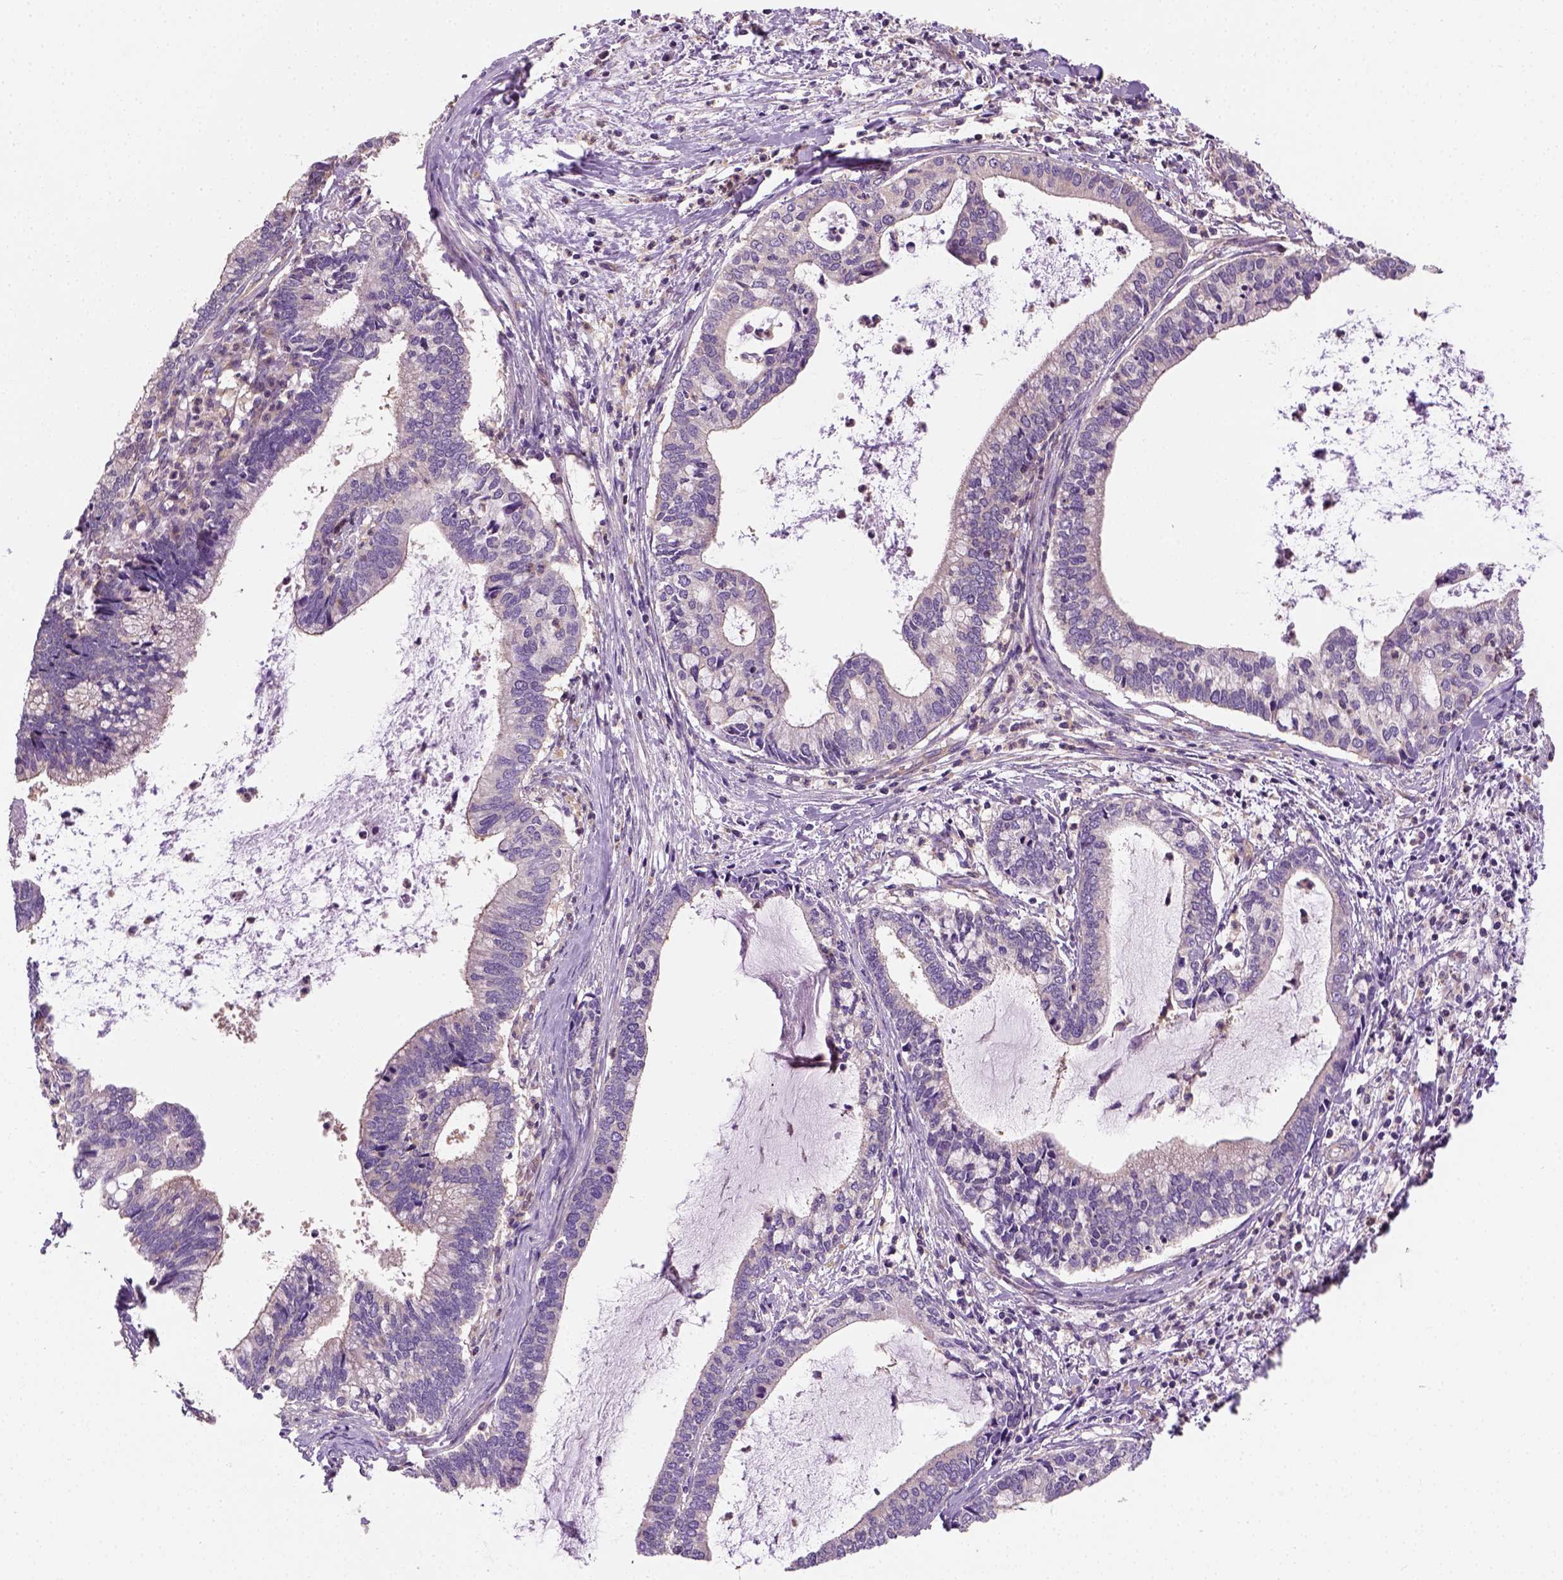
{"staining": {"intensity": "weak", "quantity": "25%-75%", "location": "cytoplasmic/membranous"}, "tissue": "cervical cancer", "cell_type": "Tumor cells", "image_type": "cancer", "snomed": [{"axis": "morphology", "description": "Adenocarcinoma, NOS"}, {"axis": "topography", "description": "Cervix"}], "caption": "Cervical adenocarcinoma was stained to show a protein in brown. There is low levels of weak cytoplasmic/membranous expression in approximately 25%-75% of tumor cells. The protein of interest is shown in brown color, while the nuclei are stained blue.", "gene": "CRACR2A", "patient": {"sex": "female", "age": 42}}